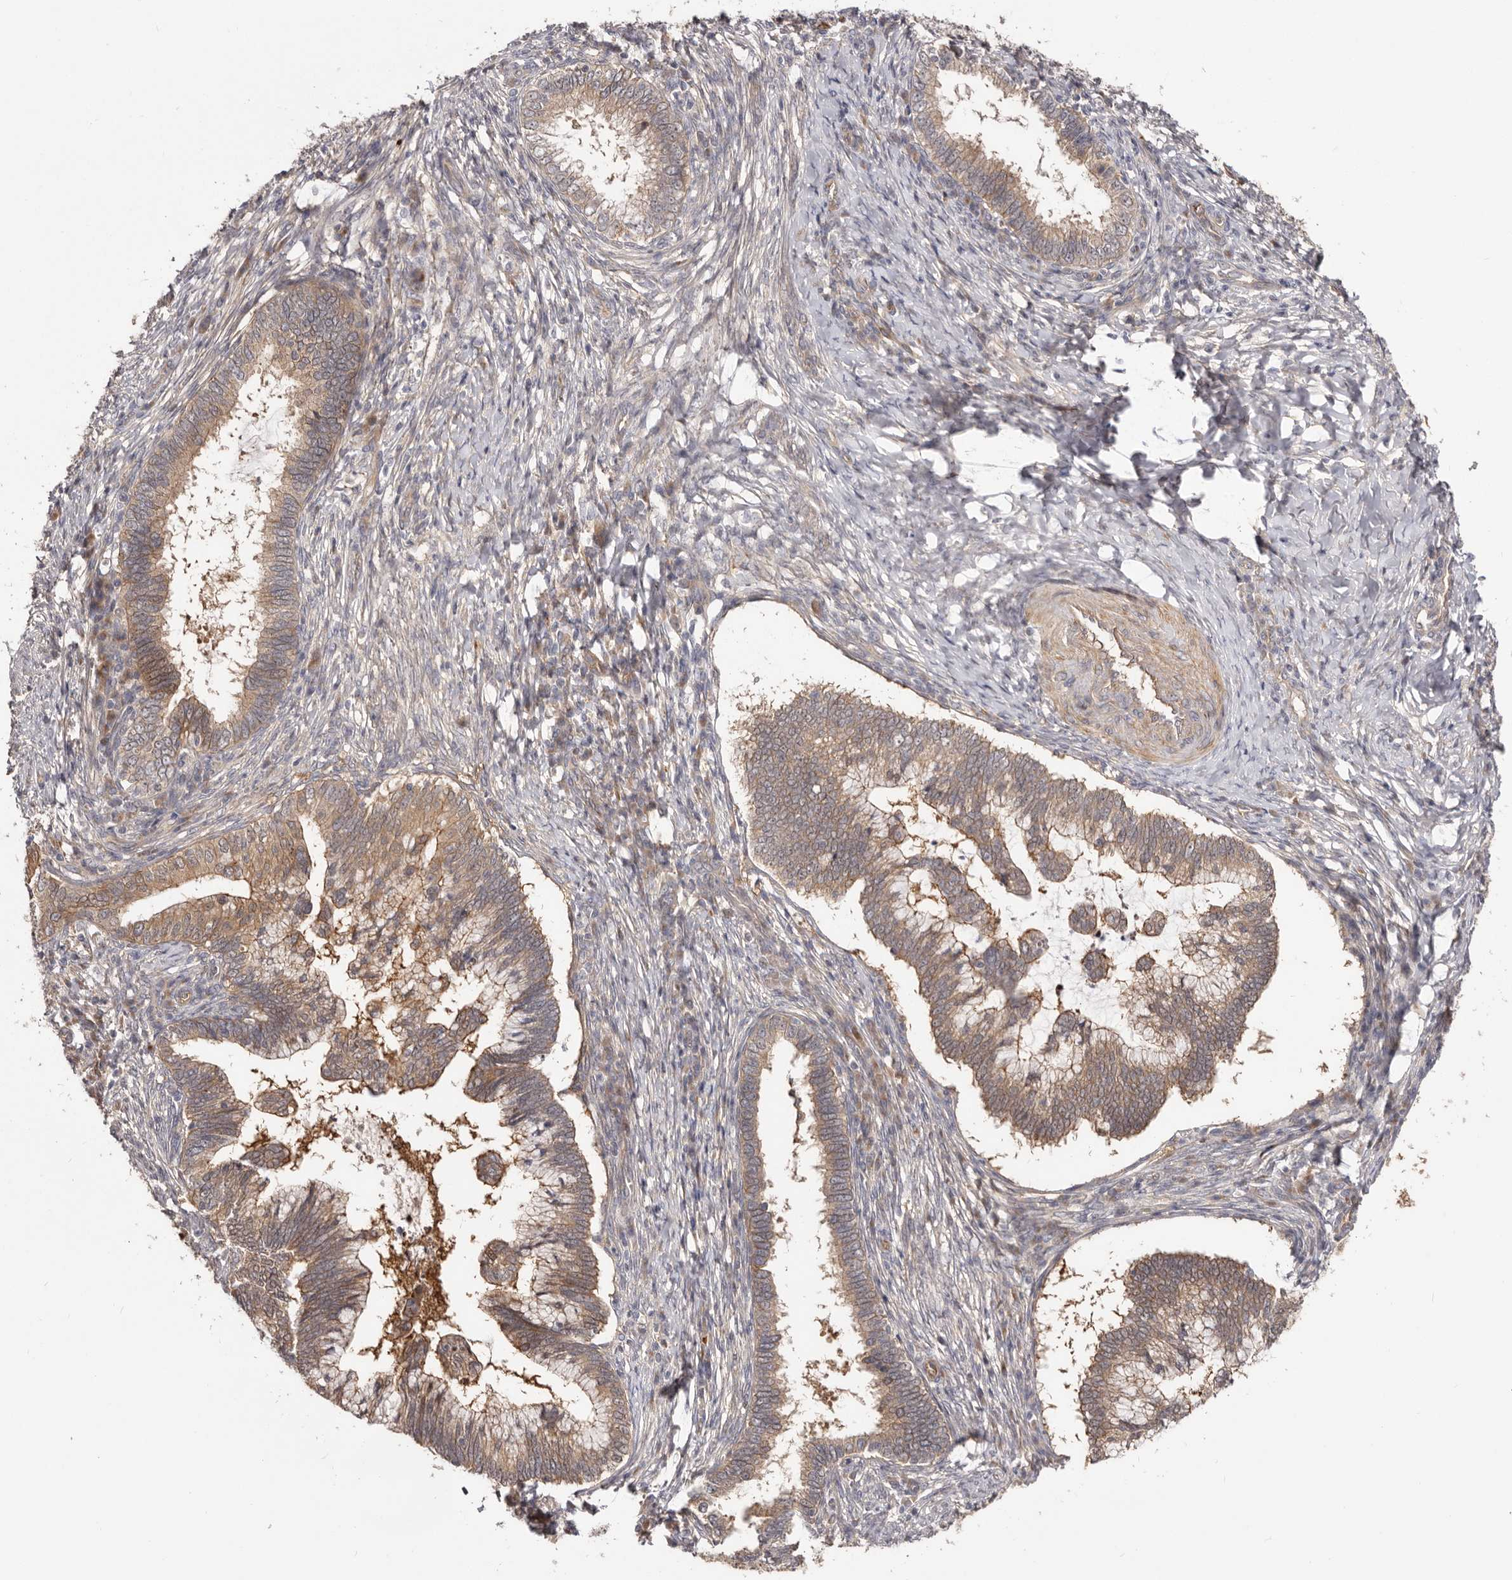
{"staining": {"intensity": "moderate", "quantity": ">75%", "location": "cytoplasmic/membranous"}, "tissue": "cervical cancer", "cell_type": "Tumor cells", "image_type": "cancer", "snomed": [{"axis": "morphology", "description": "Adenocarcinoma, NOS"}, {"axis": "topography", "description": "Cervix"}], "caption": "Immunohistochemical staining of human cervical cancer (adenocarcinoma) reveals medium levels of moderate cytoplasmic/membranous protein expression in approximately >75% of tumor cells.", "gene": "GPATCH4", "patient": {"sex": "female", "age": 36}}